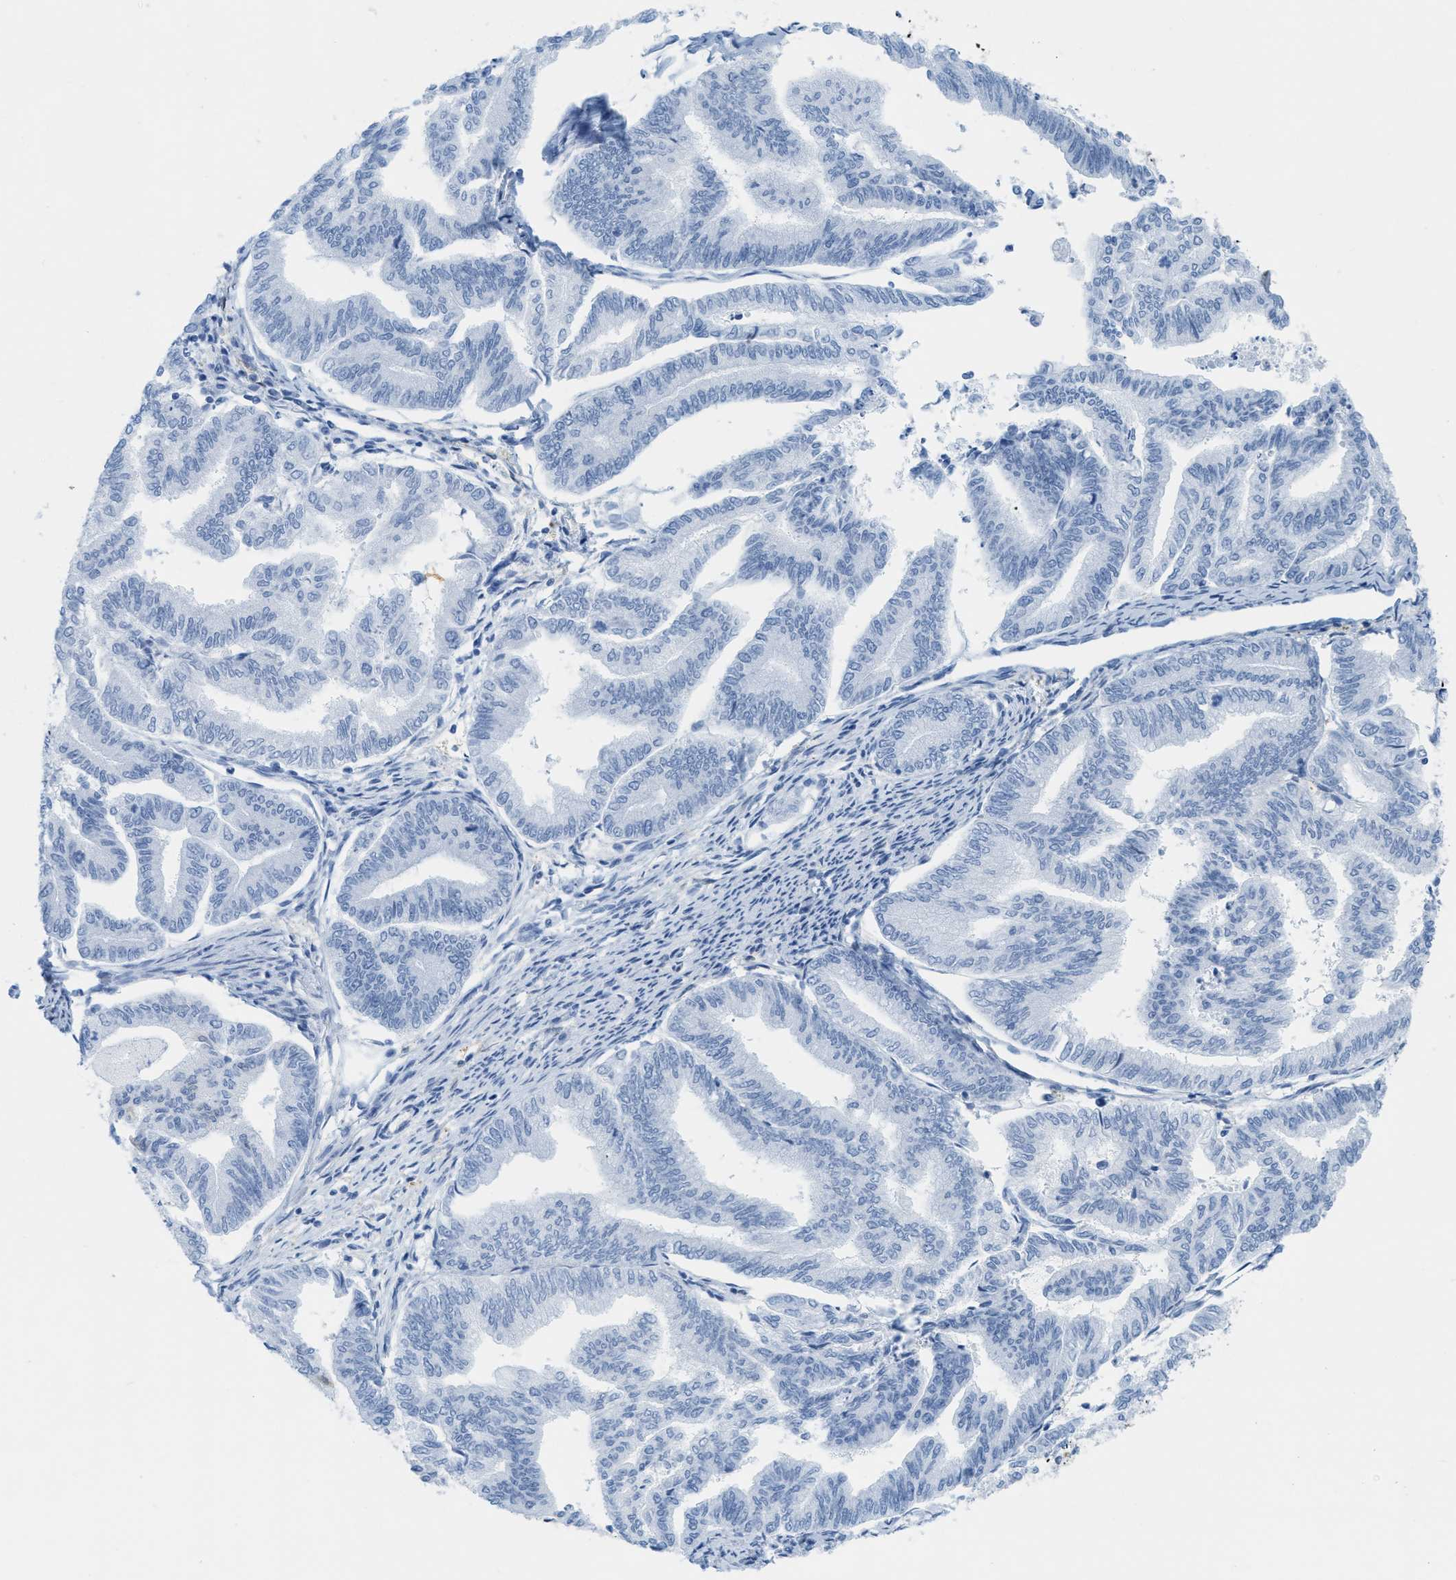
{"staining": {"intensity": "negative", "quantity": "none", "location": "none"}, "tissue": "endometrial cancer", "cell_type": "Tumor cells", "image_type": "cancer", "snomed": [{"axis": "morphology", "description": "Adenocarcinoma, NOS"}, {"axis": "topography", "description": "Endometrium"}], "caption": "A high-resolution photomicrograph shows immunohistochemistry (IHC) staining of endometrial adenocarcinoma, which shows no significant positivity in tumor cells. (DAB immunohistochemistry visualized using brightfield microscopy, high magnification).", "gene": "ASGR1", "patient": {"sex": "female", "age": 79}}